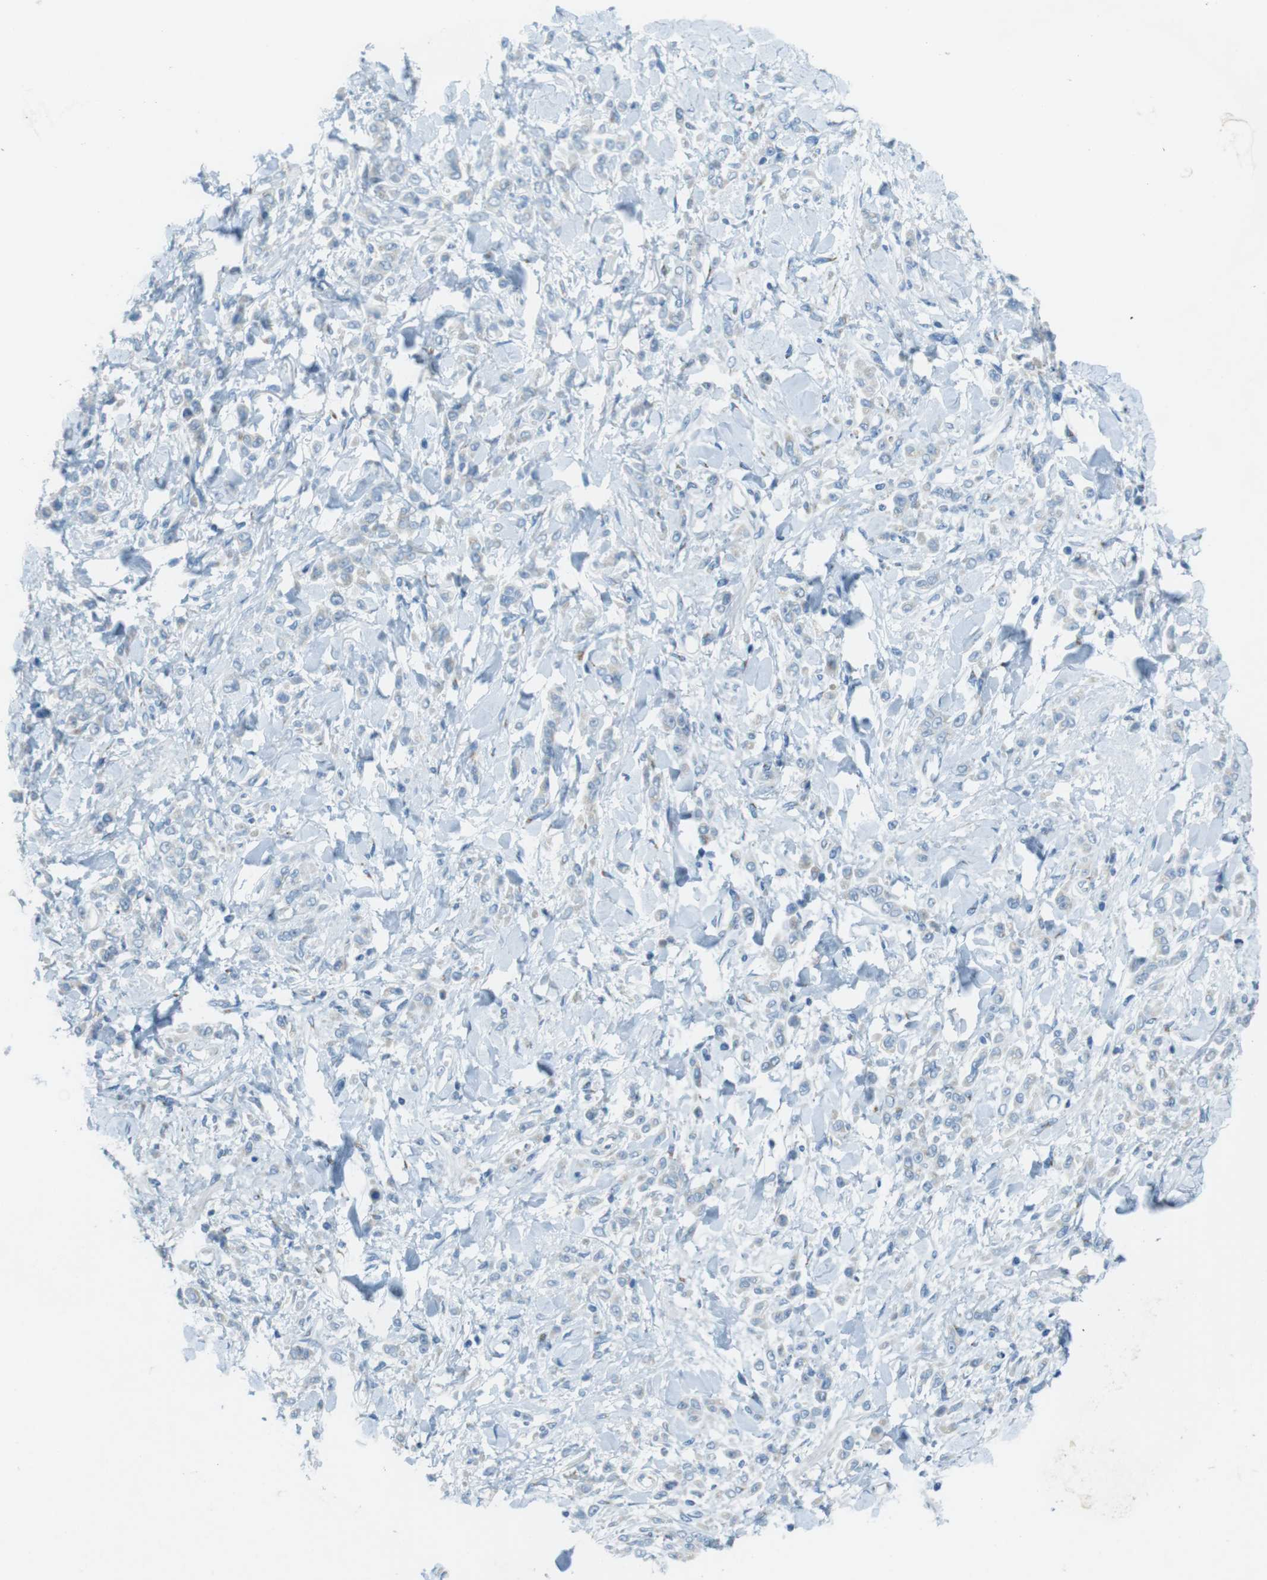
{"staining": {"intensity": "negative", "quantity": "none", "location": "none"}, "tissue": "stomach cancer", "cell_type": "Tumor cells", "image_type": "cancer", "snomed": [{"axis": "morphology", "description": "Normal tissue, NOS"}, {"axis": "morphology", "description": "Adenocarcinoma, NOS"}, {"axis": "topography", "description": "Stomach"}], "caption": "Immunohistochemistry histopathology image of stomach cancer stained for a protein (brown), which demonstrates no expression in tumor cells.", "gene": "TXNDC15", "patient": {"sex": "male", "age": 82}}